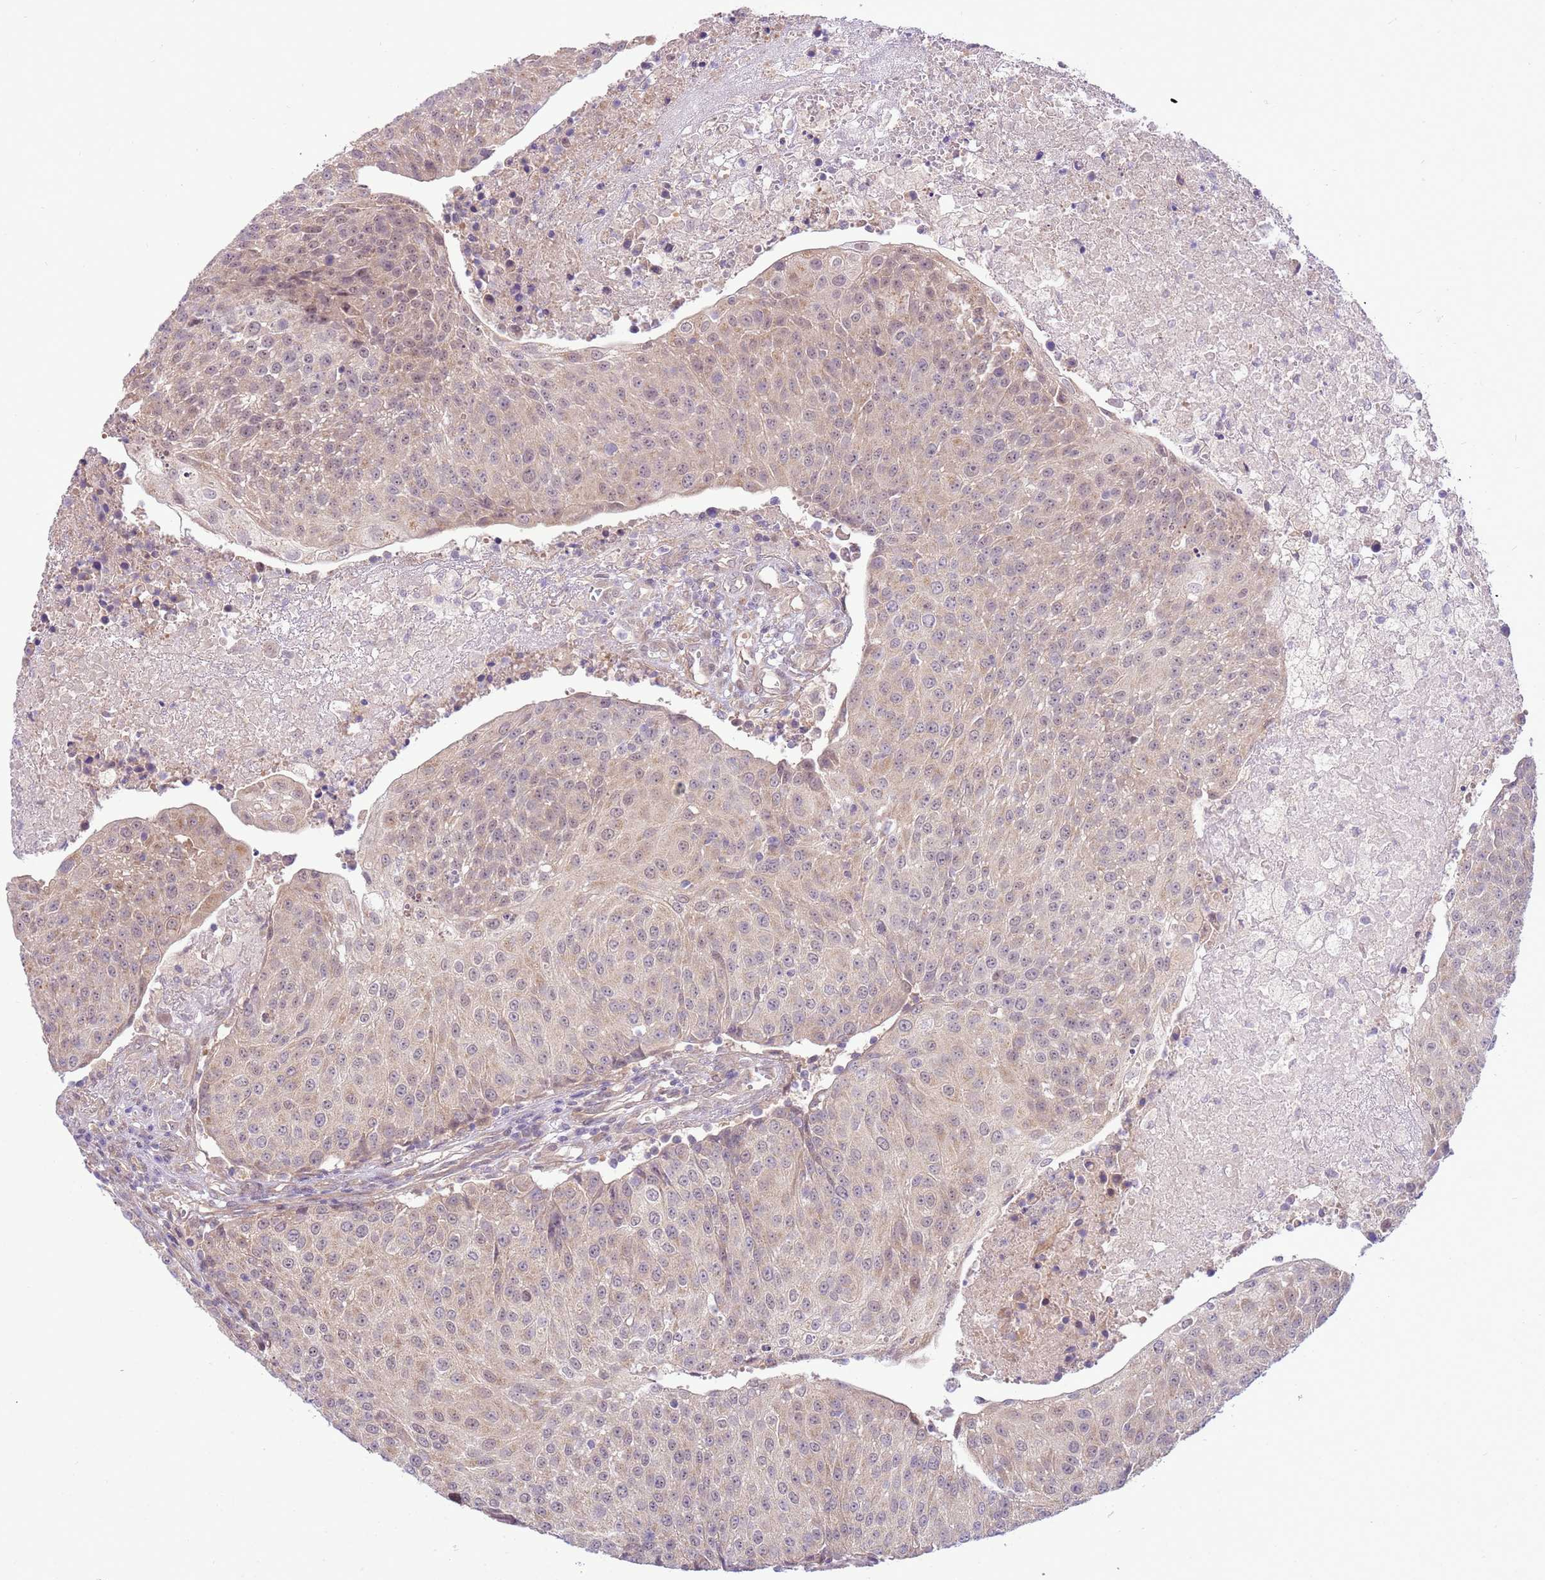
{"staining": {"intensity": "weak", "quantity": "<25%", "location": "cytoplasmic/membranous"}, "tissue": "urothelial cancer", "cell_type": "Tumor cells", "image_type": "cancer", "snomed": [{"axis": "morphology", "description": "Urothelial carcinoma, High grade"}, {"axis": "topography", "description": "Urinary bladder"}], "caption": "Tumor cells are negative for protein expression in human urothelial carcinoma (high-grade).", "gene": "SCARA3", "patient": {"sex": "female", "age": 85}}